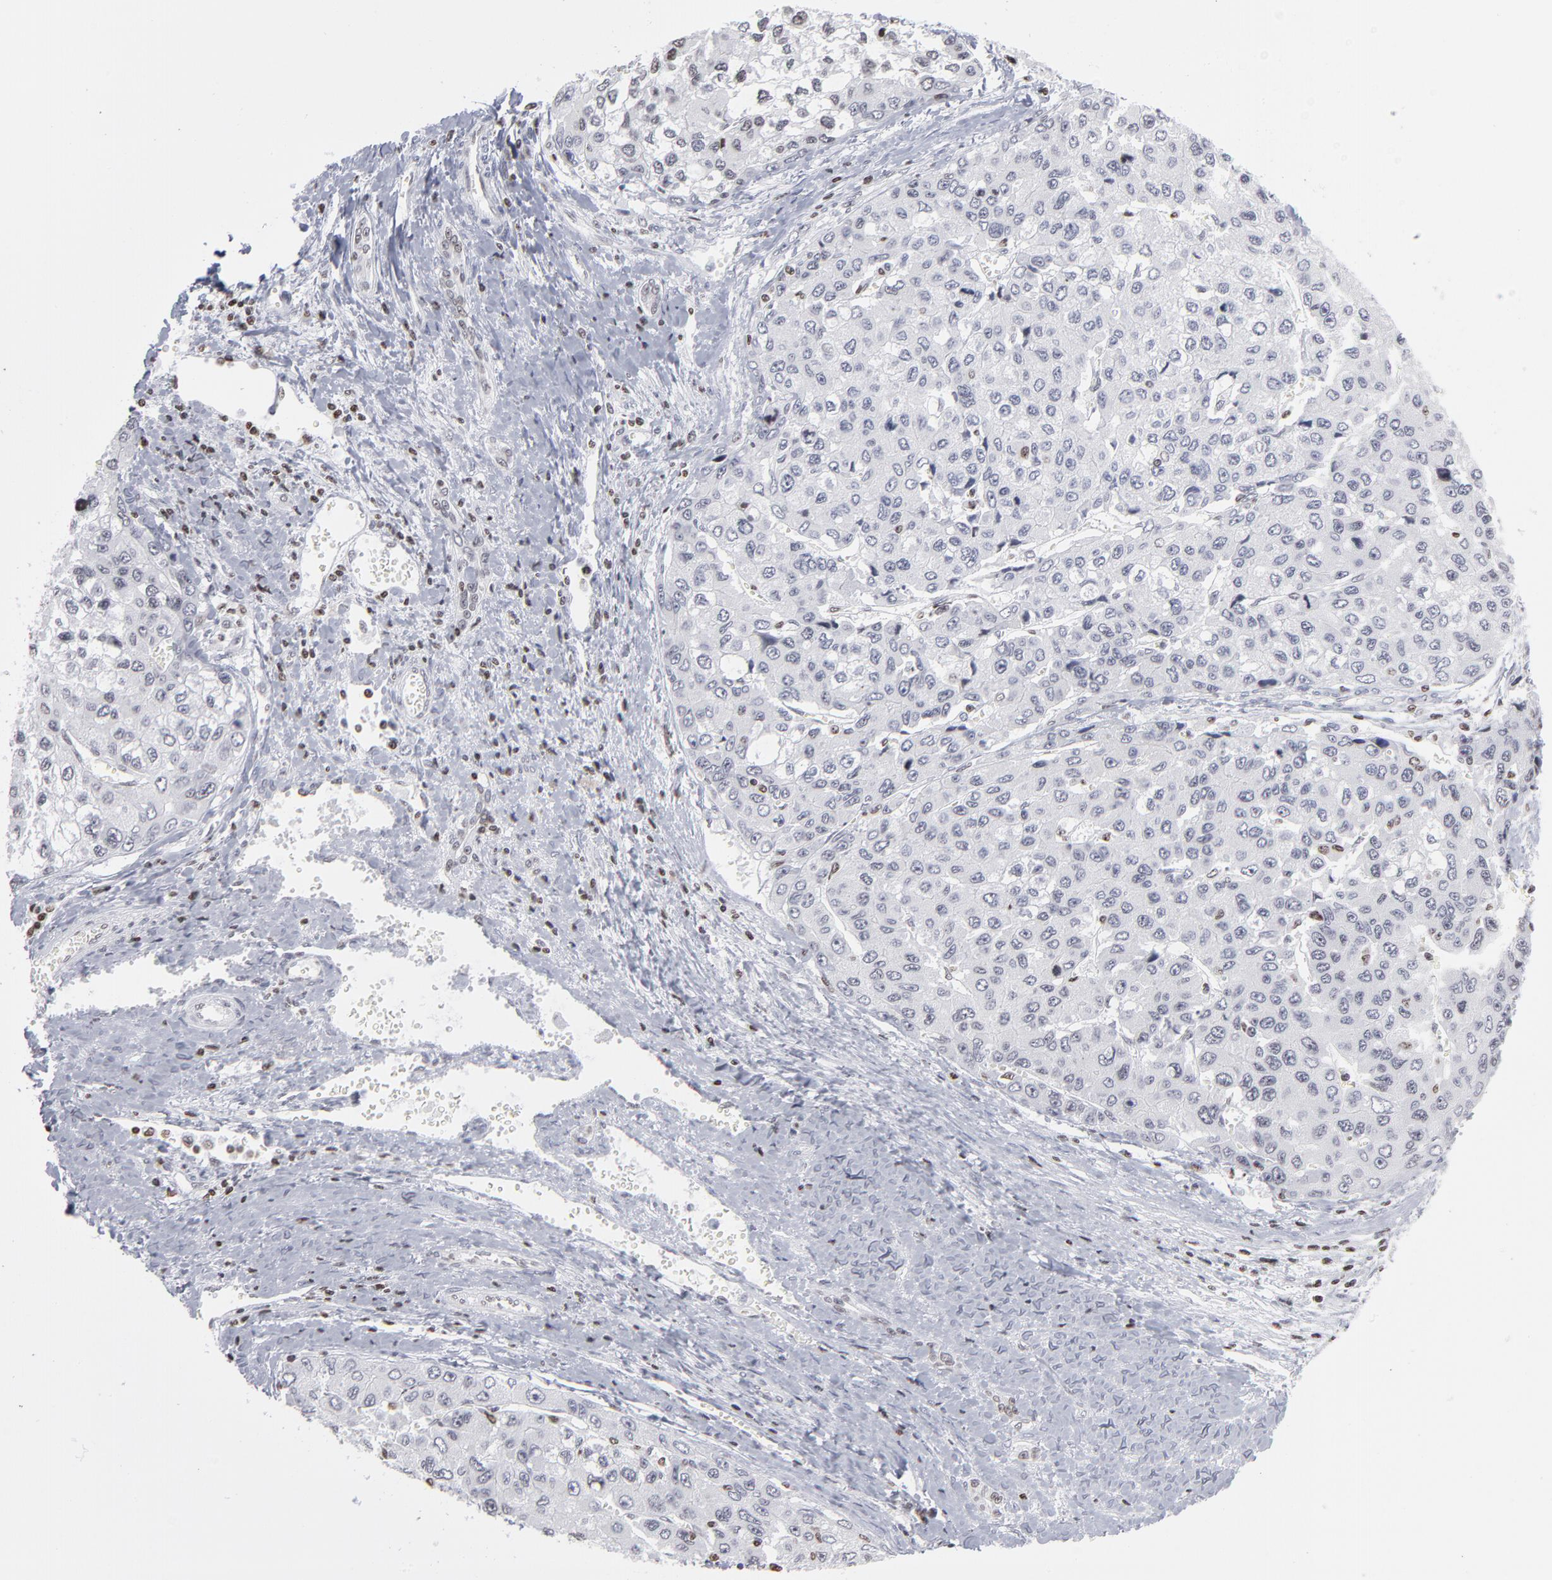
{"staining": {"intensity": "negative", "quantity": "none", "location": "none"}, "tissue": "liver cancer", "cell_type": "Tumor cells", "image_type": "cancer", "snomed": [{"axis": "morphology", "description": "Carcinoma, Hepatocellular, NOS"}, {"axis": "topography", "description": "Liver"}], "caption": "Immunohistochemical staining of hepatocellular carcinoma (liver) displays no significant expression in tumor cells.", "gene": "PARP1", "patient": {"sex": "female", "age": 66}}